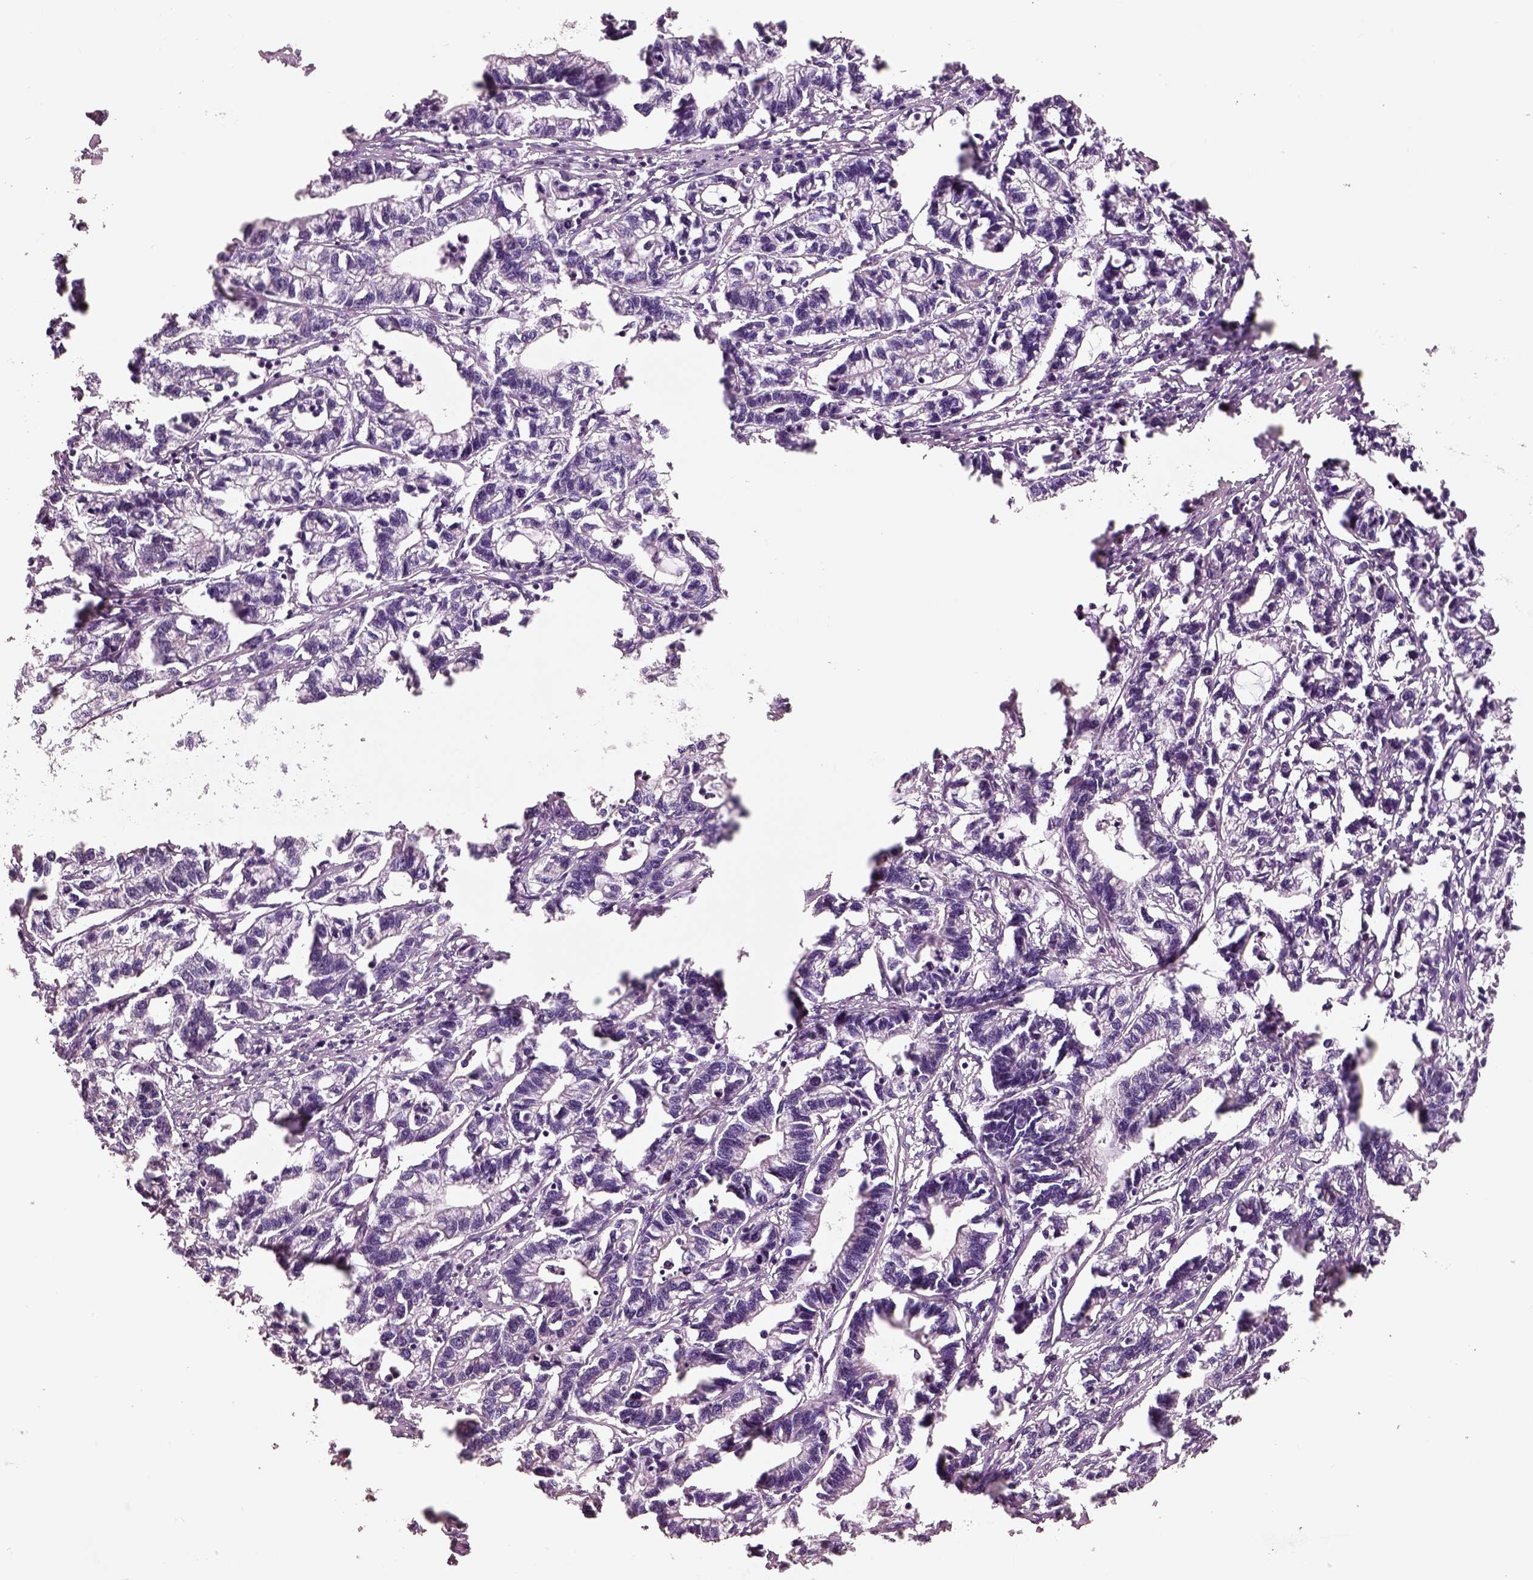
{"staining": {"intensity": "negative", "quantity": "none", "location": "none"}, "tissue": "stomach cancer", "cell_type": "Tumor cells", "image_type": "cancer", "snomed": [{"axis": "morphology", "description": "Adenocarcinoma, NOS"}, {"axis": "topography", "description": "Stomach"}], "caption": "Tumor cells are negative for protein expression in human stomach cancer (adenocarcinoma).", "gene": "PNOC", "patient": {"sex": "male", "age": 83}}